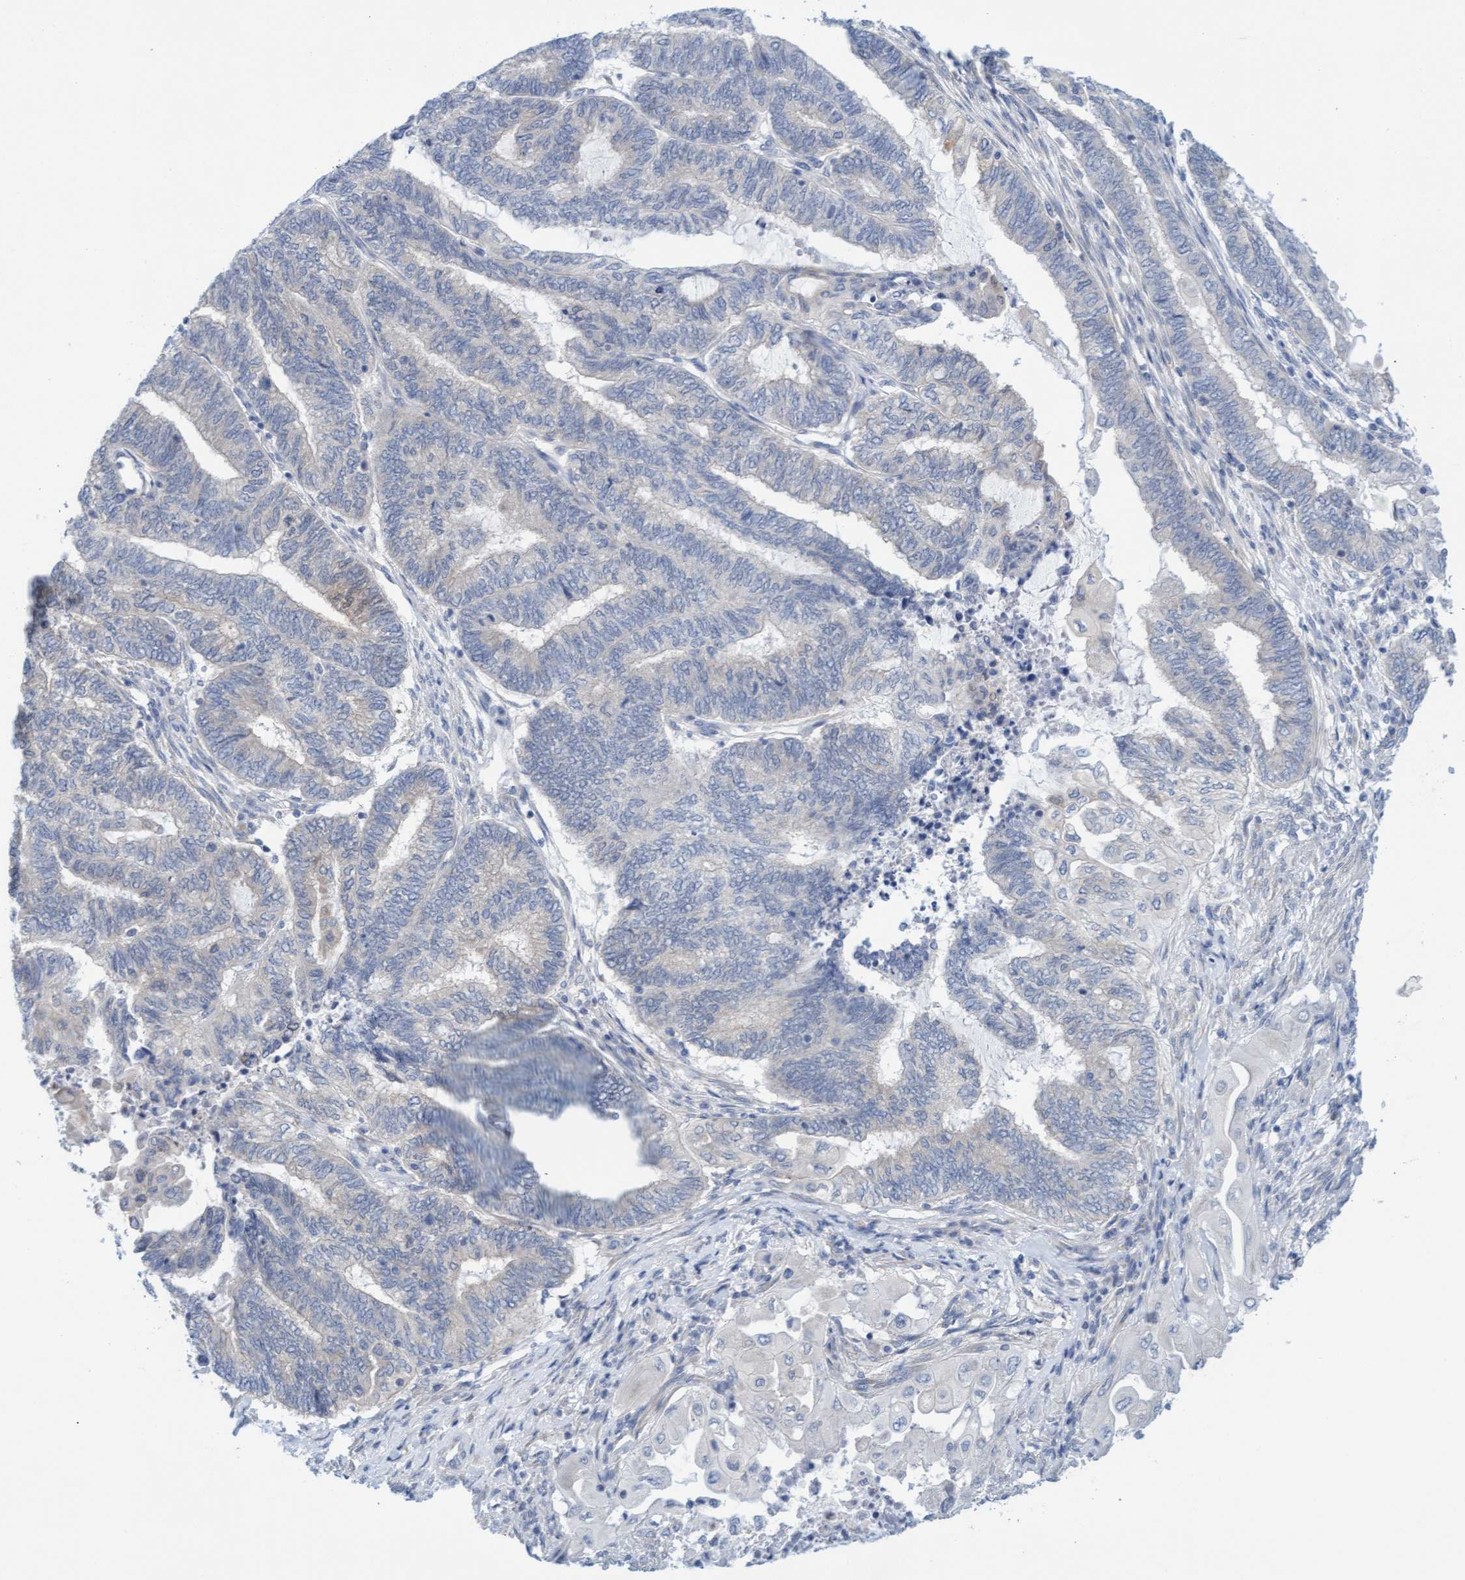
{"staining": {"intensity": "negative", "quantity": "none", "location": "none"}, "tissue": "endometrial cancer", "cell_type": "Tumor cells", "image_type": "cancer", "snomed": [{"axis": "morphology", "description": "Adenocarcinoma, NOS"}, {"axis": "topography", "description": "Uterus"}, {"axis": "topography", "description": "Endometrium"}], "caption": "Immunohistochemical staining of endometrial cancer (adenocarcinoma) reveals no significant staining in tumor cells.", "gene": "AMZ2", "patient": {"sex": "female", "age": 70}}